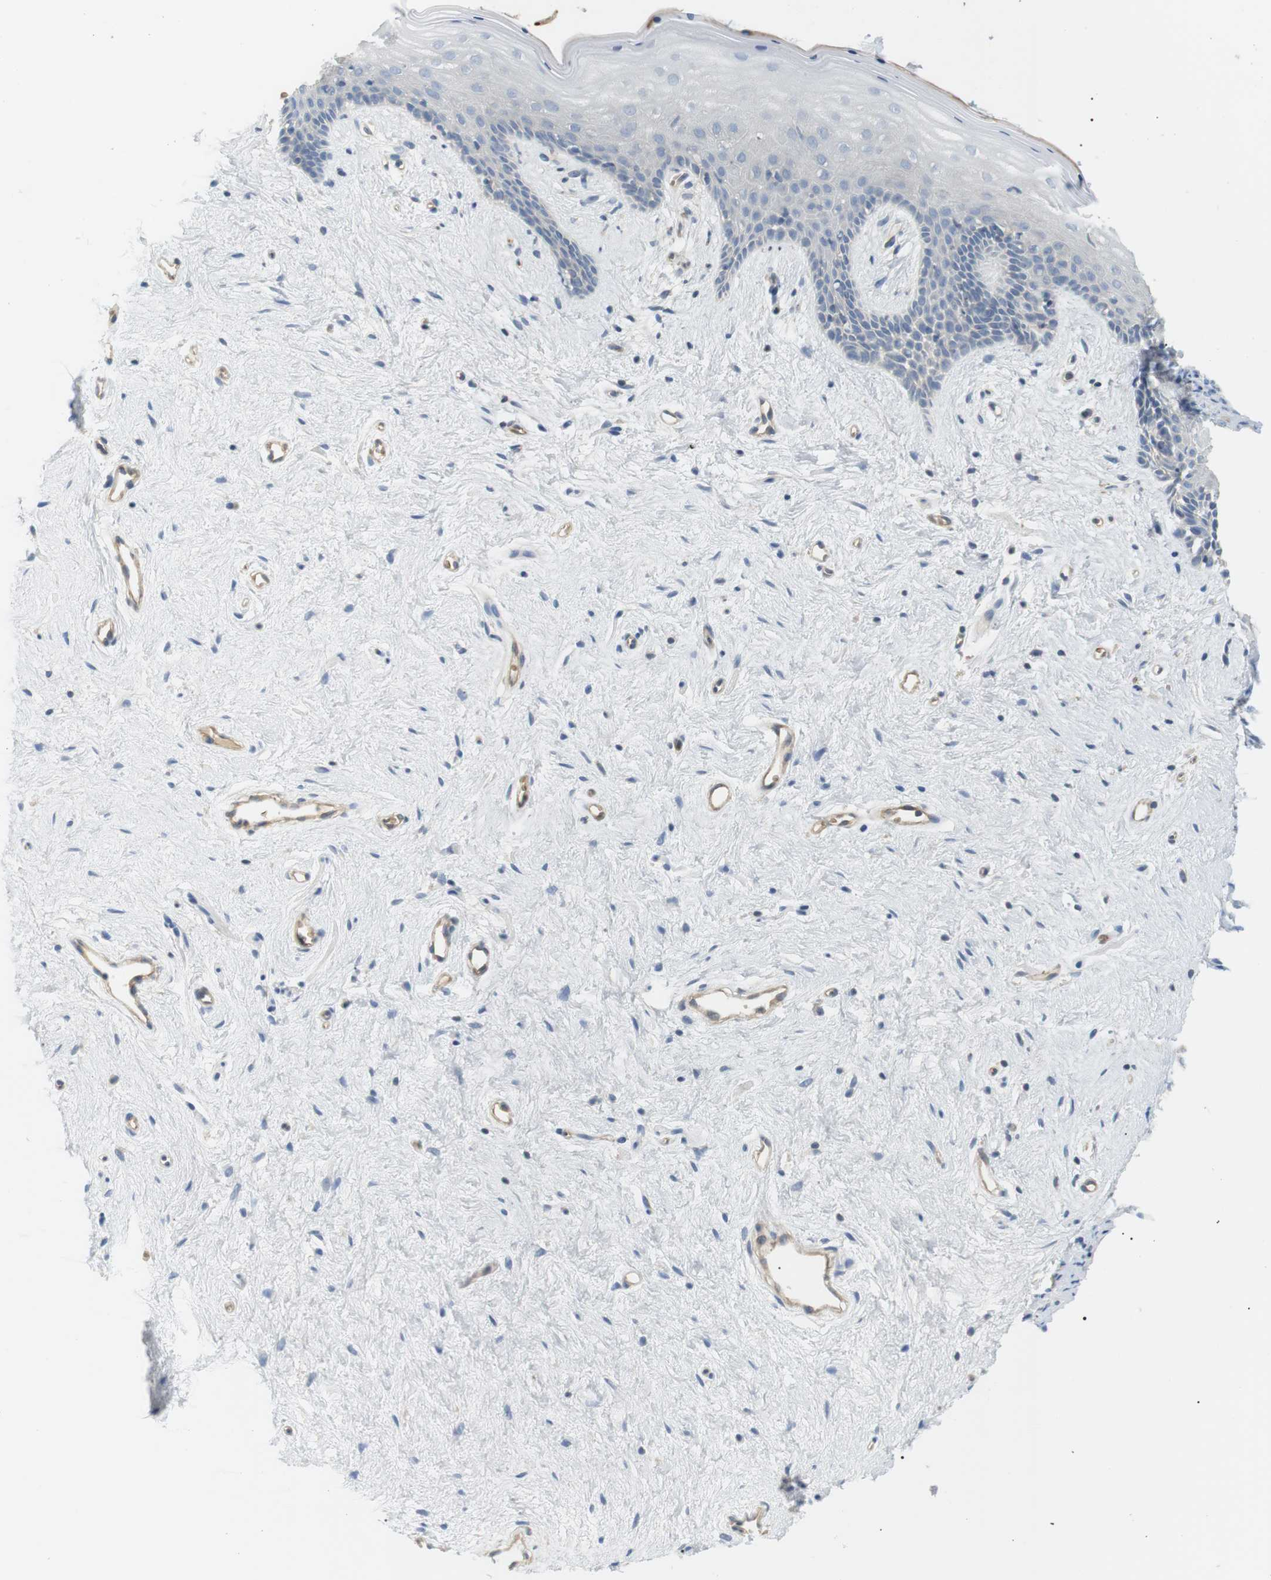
{"staining": {"intensity": "weak", "quantity": "<25%", "location": "cytoplasmic/membranous"}, "tissue": "vagina", "cell_type": "Squamous epithelial cells", "image_type": "normal", "snomed": [{"axis": "morphology", "description": "Normal tissue, NOS"}, {"axis": "topography", "description": "Vagina"}], "caption": "Normal vagina was stained to show a protein in brown. There is no significant staining in squamous epithelial cells.", "gene": "ADCY10", "patient": {"sex": "female", "age": 44}}